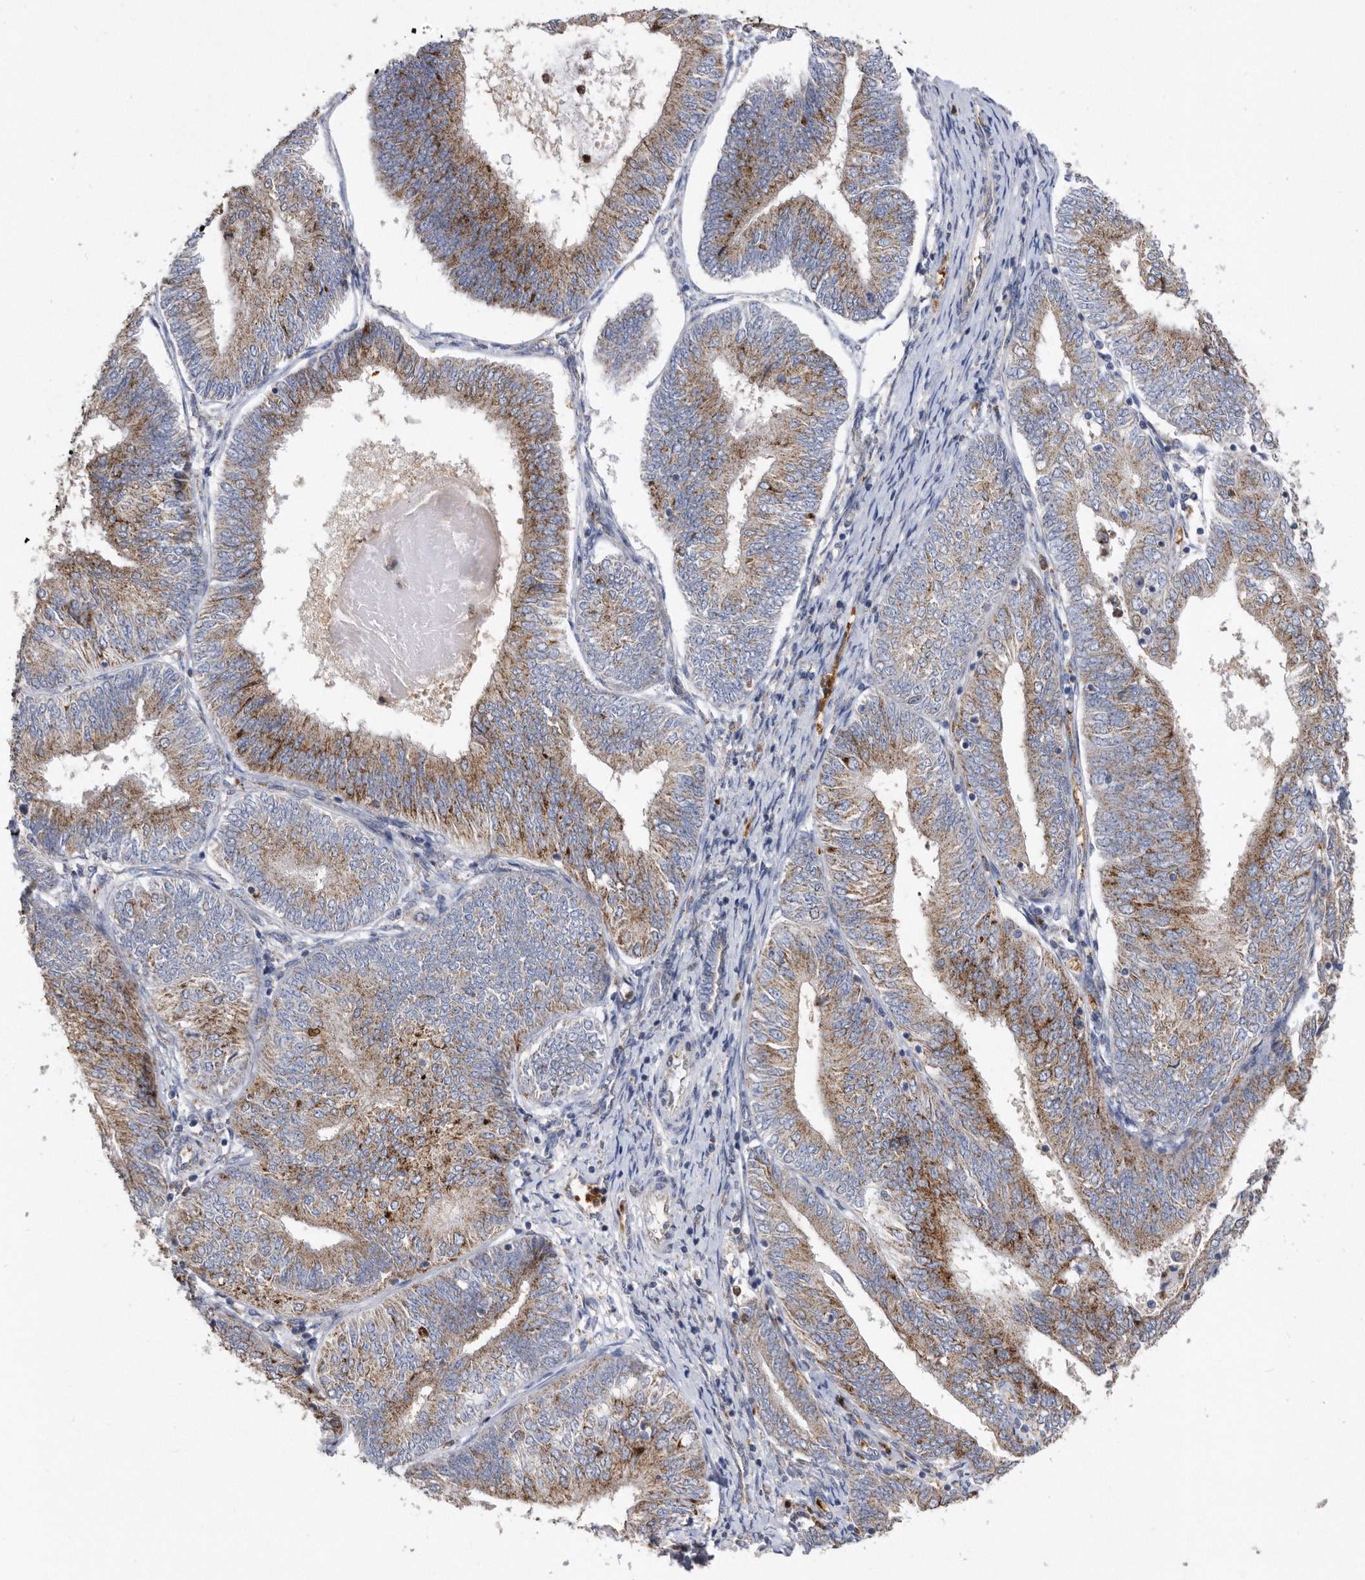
{"staining": {"intensity": "moderate", "quantity": ">75%", "location": "cytoplasmic/membranous"}, "tissue": "endometrial cancer", "cell_type": "Tumor cells", "image_type": "cancer", "snomed": [{"axis": "morphology", "description": "Adenocarcinoma, NOS"}, {"axis": "topography", "description": "Endometrium"}], "caption": "Immunohistochemical staining of endometrial cancer (adenocarcinoma) reveals medium levels of moderate cytoplasmic/membranous expression in about >75% of tumor cells.", "gene": "CRISPLD2", "patient": {"sex": "female", "age": 58}}